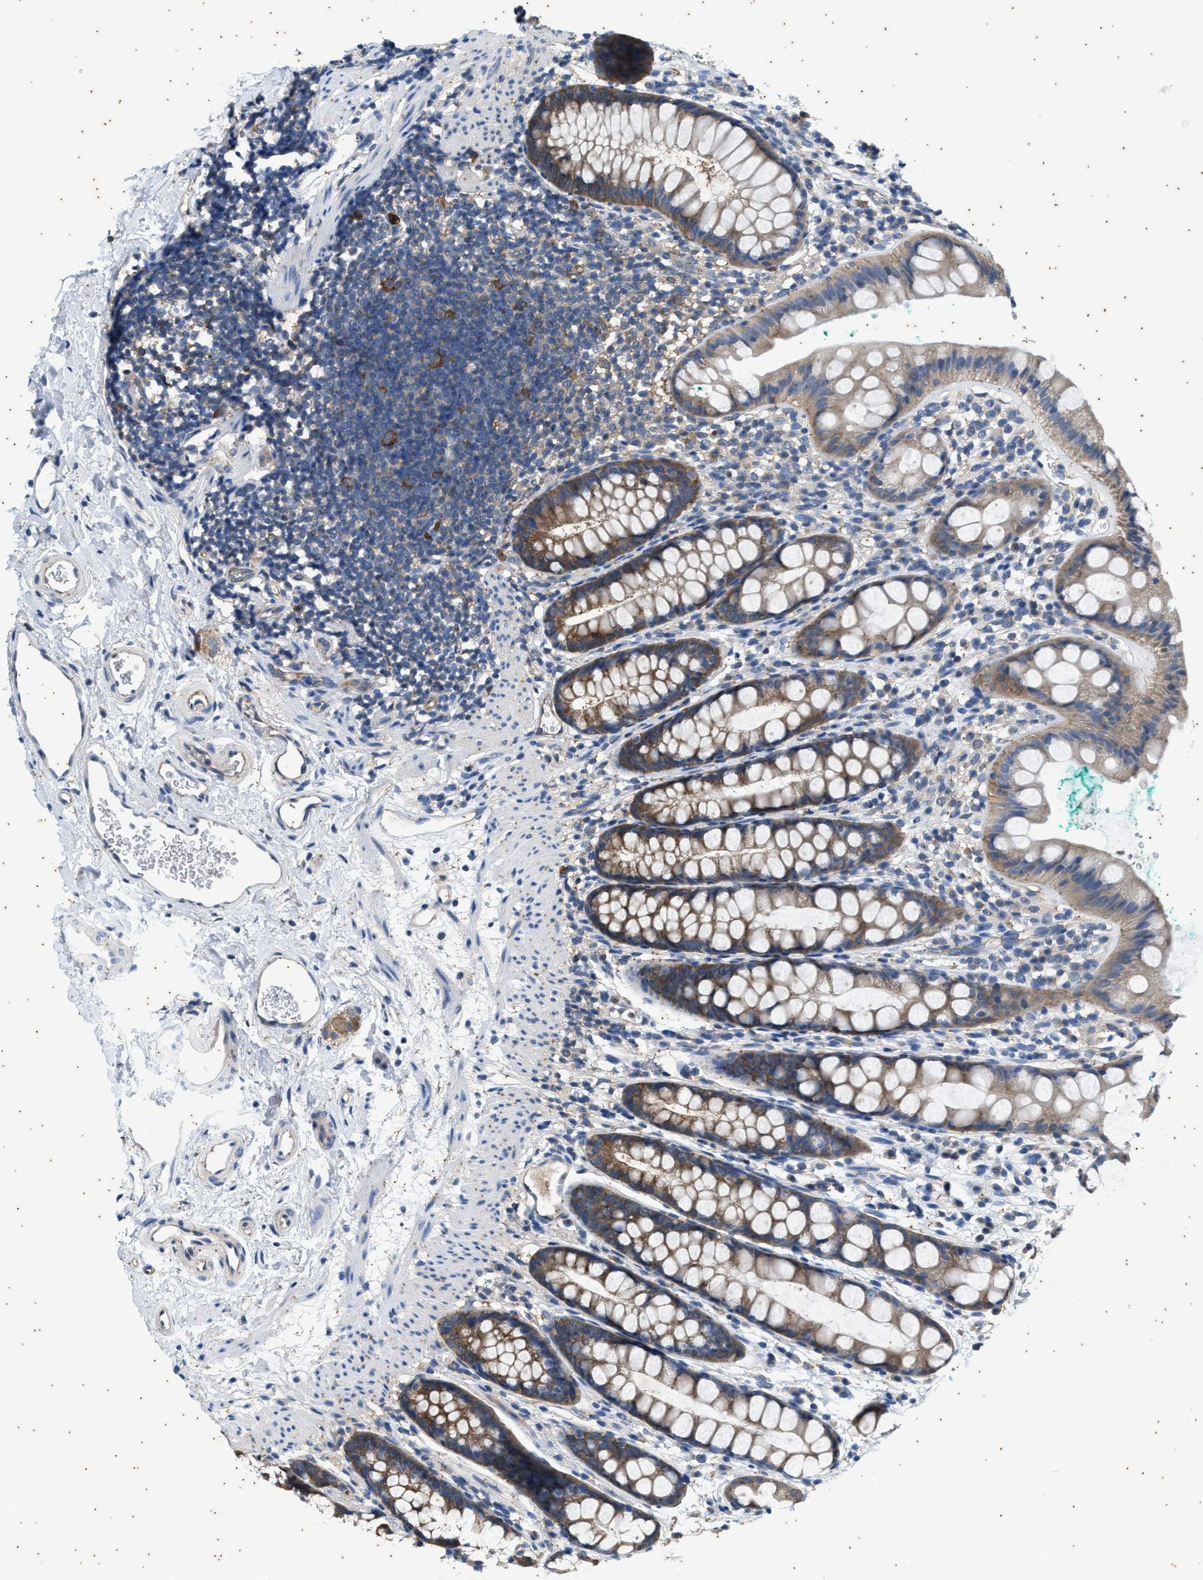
{"staining": {"intensity": "moderate", "quantity": ">75%", "location": "cytoplasmic/membranous"}, "tissue": "rectum", "cell_type": "Glandular cells", "image_type": "normal", "snomed": [{"axis": "morphology", "description": "Normal tissue, NOS"}, {"axis": "topography", "description": "Rectum"}], "caption": "The immunohistochemical stain labels moderate cytoplasmic/membranous positivity in glandular cells of unremarkable rectum. (Brightfield microscopy of DAB IHC at high magnification).", "gene": "COX19", "patient": {"sex": "female", "age": 65}}